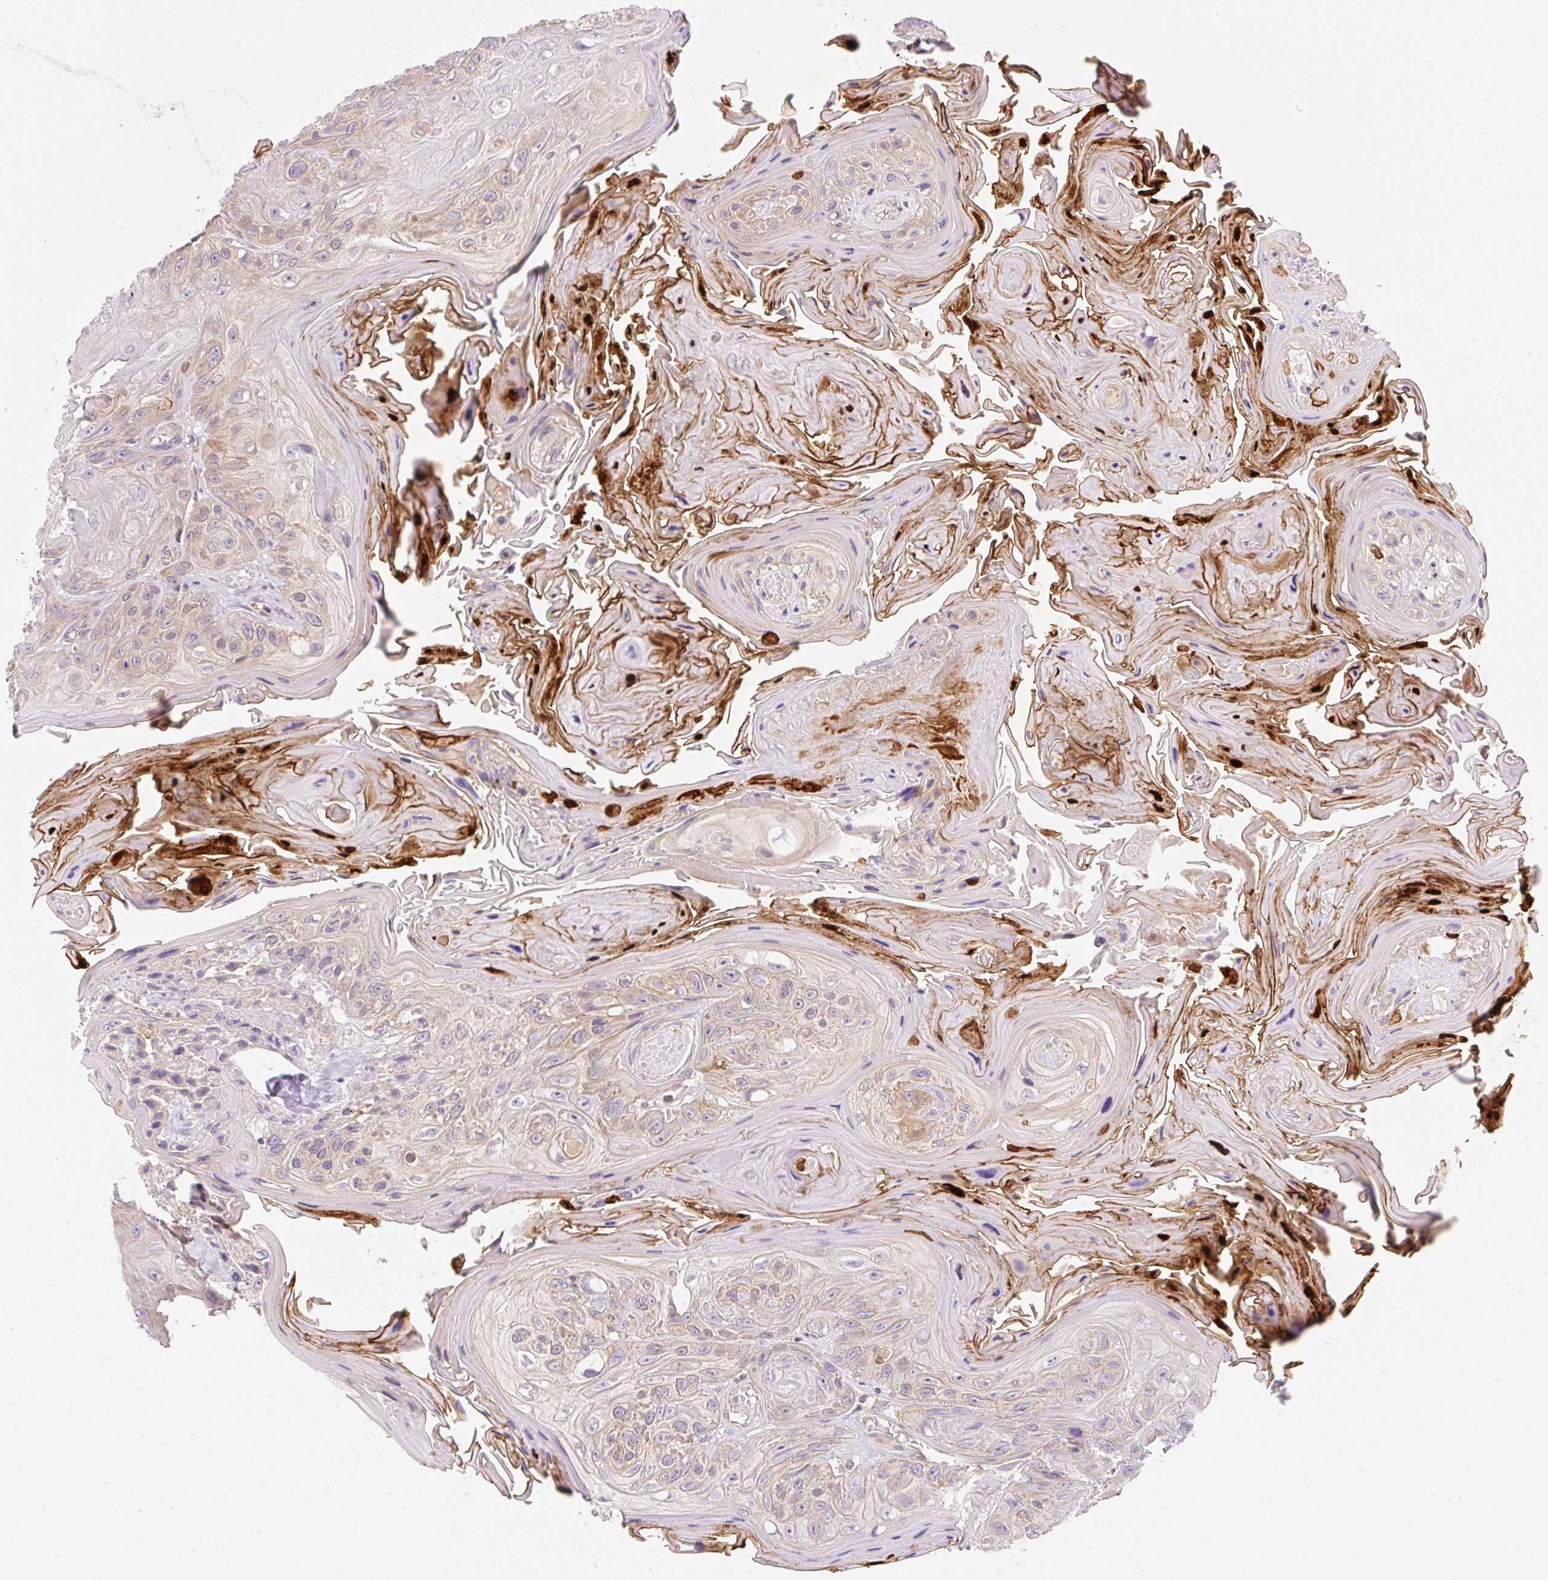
{"staining": {"intensity": "weak", "quantity": "25%-75%", "location": "cytoplasmic/membranous"}, "tissue": "head and neck cancer", "cell_type": "Tumor cells", "image_type": "cancer", "snomed": [{"axis": "morphology", "description": "Squamous cell carcinoma, NOS"}, {"axis": "topography", "description": "Head-Neck"}], "caption": "Head and neck squamous cell carcinoma stained with immunohistochemistry (IHC) demonstrates weak cytoplasmic/membranous expression in about 25%-75% of tumor cells. (IHC, brightfield microscopy, high magnification).", "gene": "OMA1", "patient": {"sex": "female", "age": 59}}